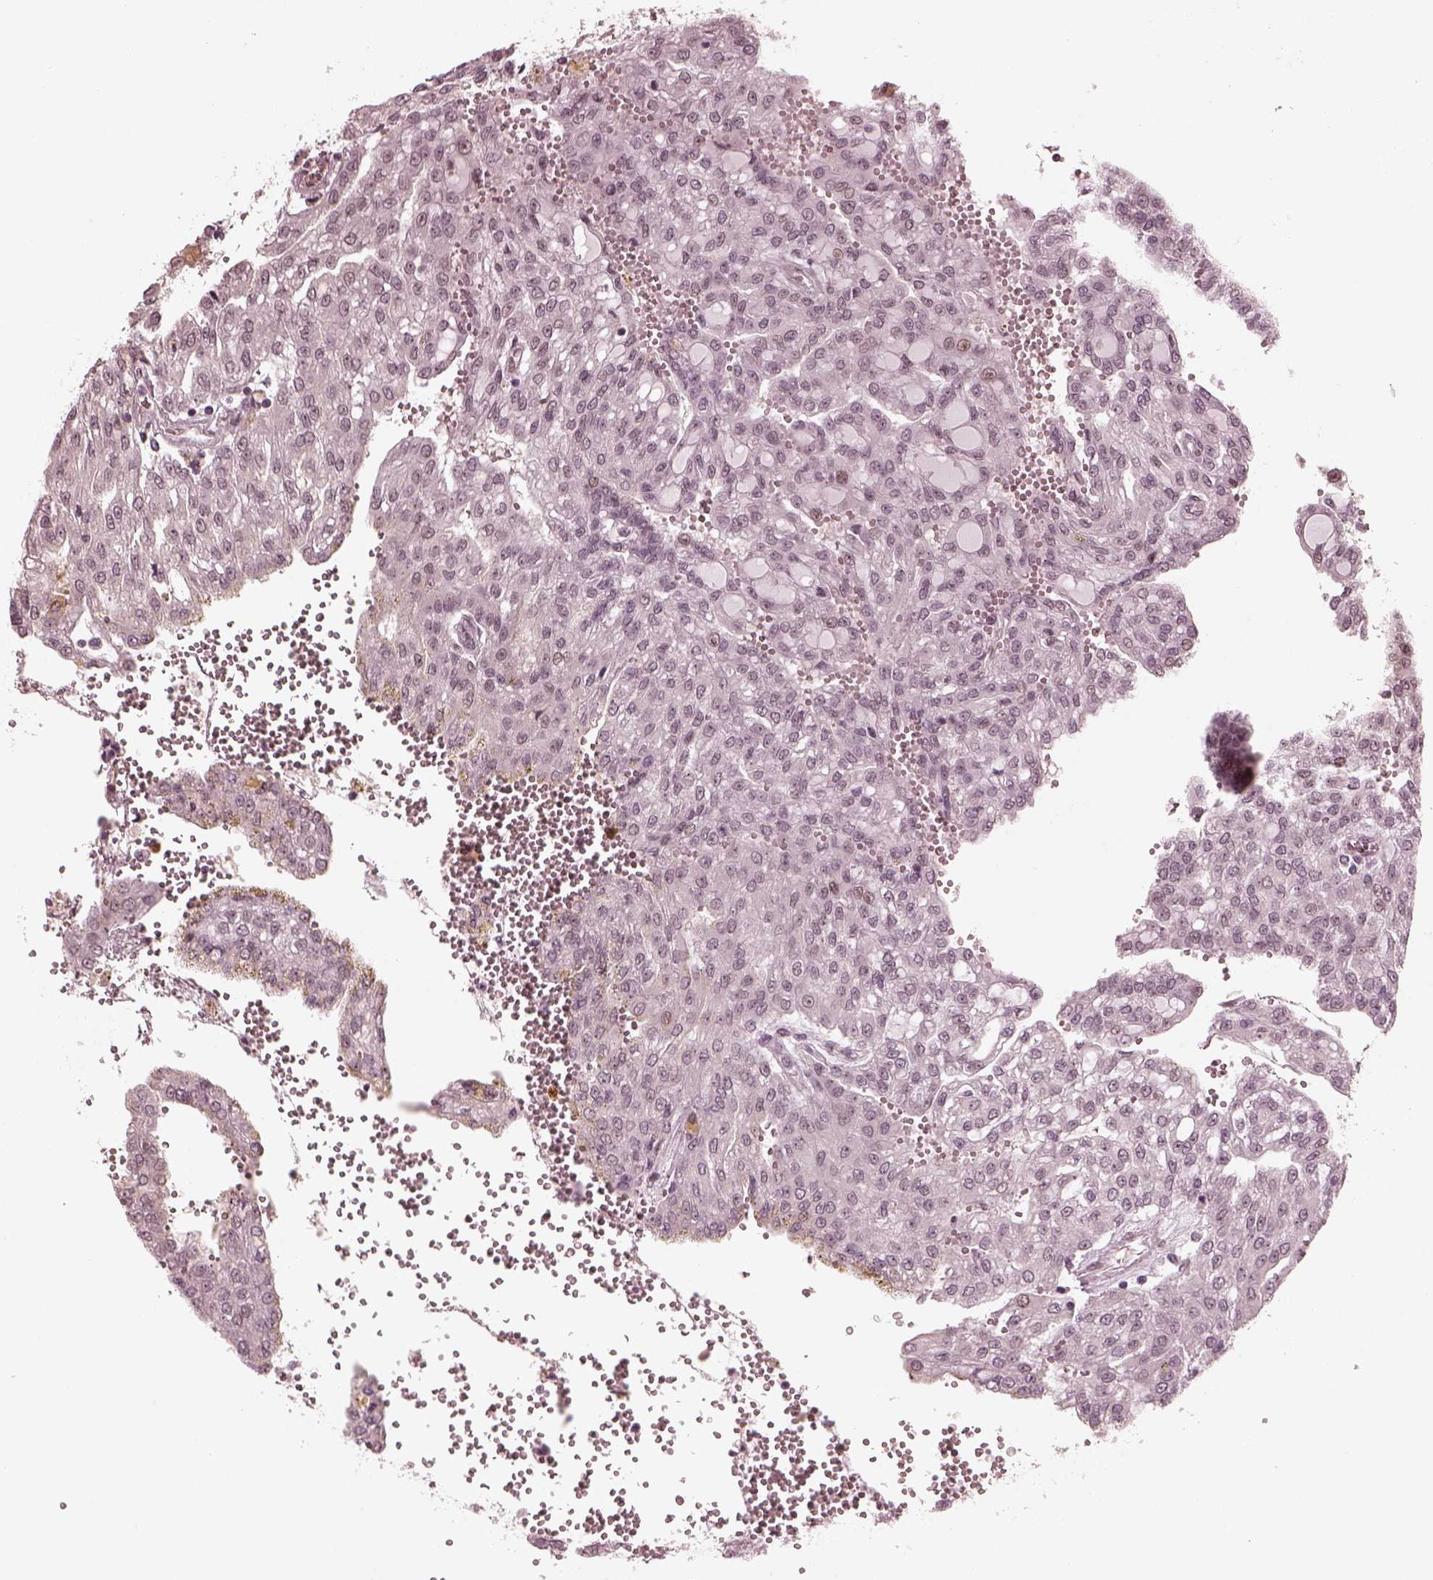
{"staining": {"intensity": "negative", "quantity": "none", "location": "none"}, "tissue": "renal cancer", "cell_type": "Tumor cells", "image_type": "cancer", "snomed": [{"axis": "morphology", "description": "Adenocarcinoma, NOS"}, {"axis": "topography", "description": "Kidney"}], "caption": "A high-resolution image shows IHC staining of renal cancer (adenocarcinoma), which reveals no significant positivity in tumor cells.", "gene": "TRIB3", "patient": {"sex": "male", "age": 63}}